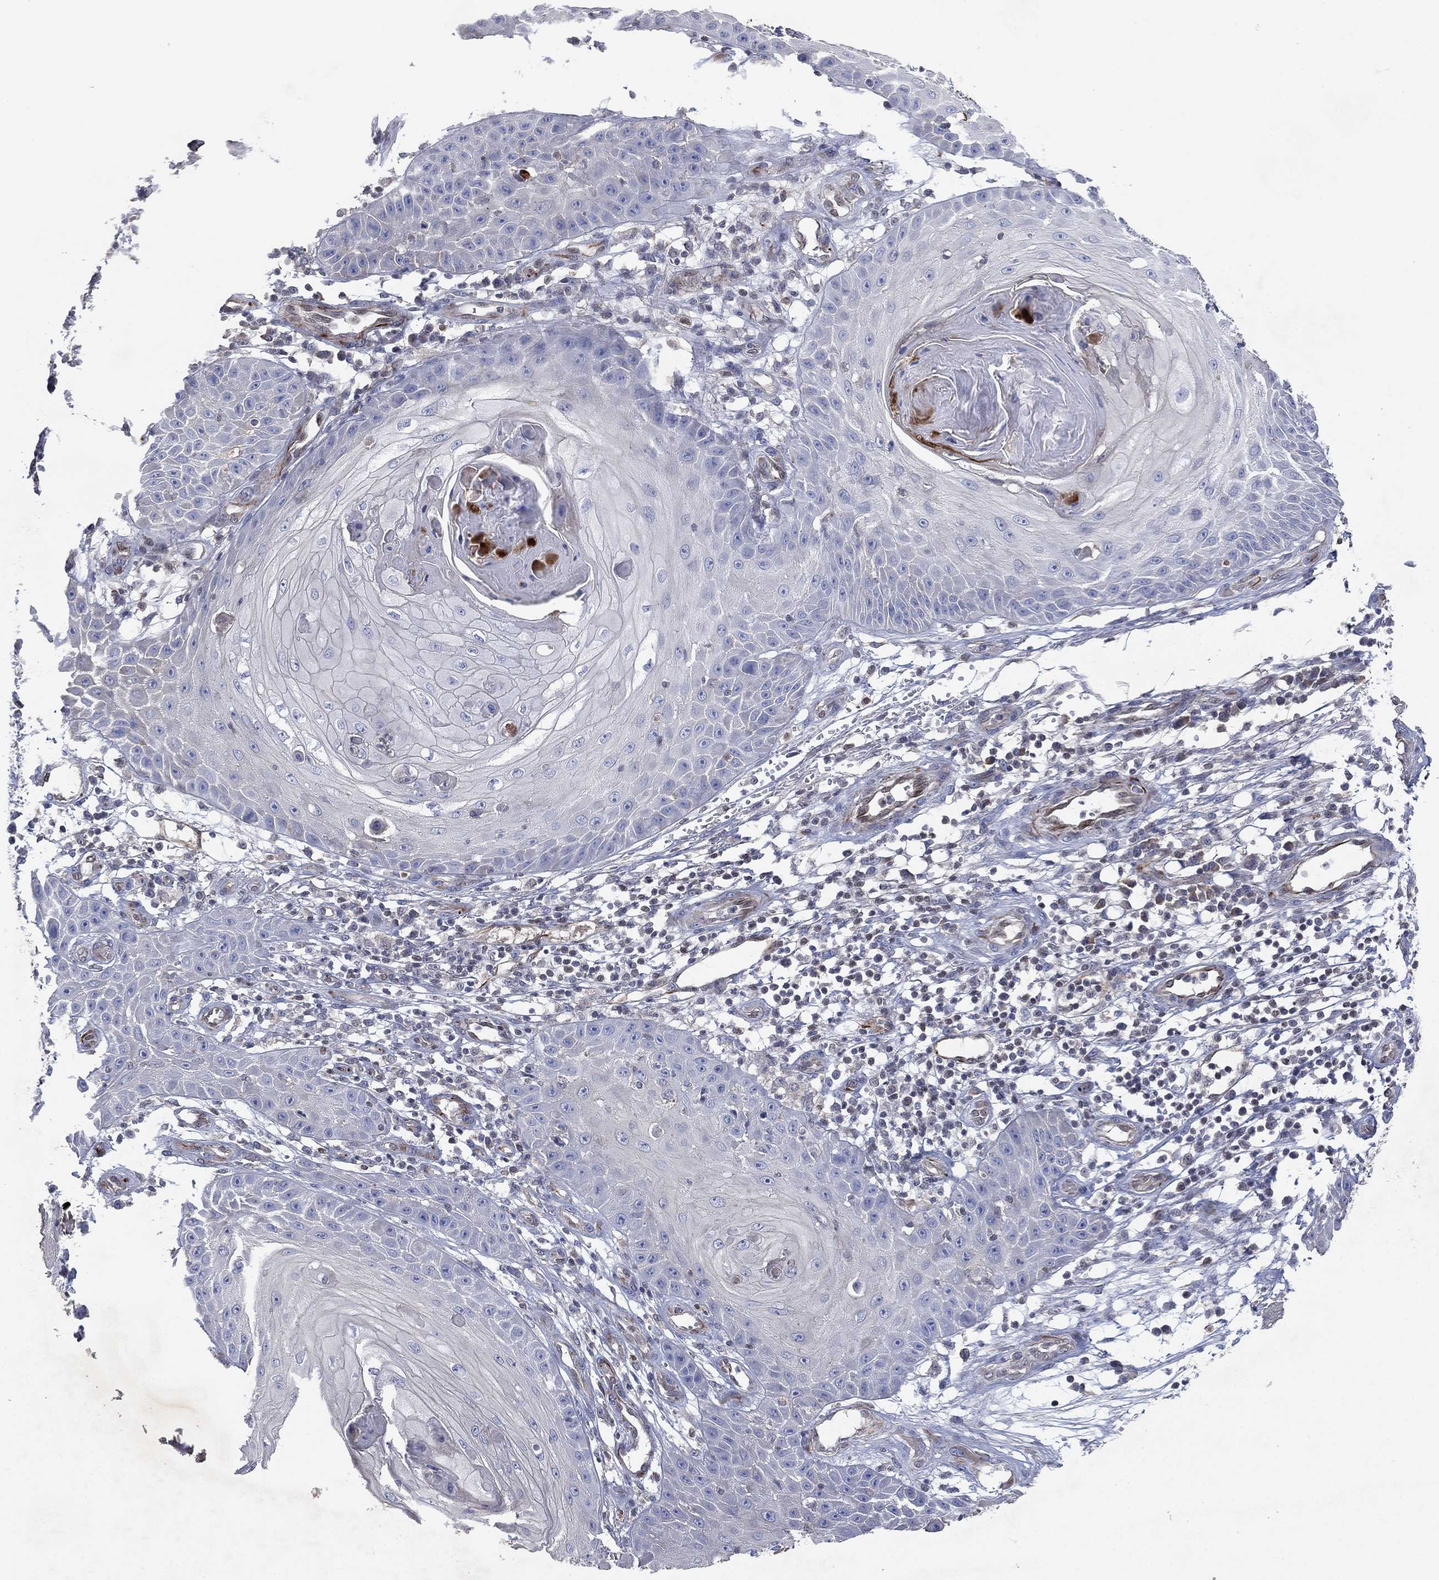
{"staining": {"intensity": "negative", "quantity": "none", "location": "none"}, "tissue": "skin cancer", "cell_type": "Tumor cells", "image_type": "cancer", "snomed": [{"axis": "morphology", "description": "Squamous cell carcinoma, NOS"}, {"axis": "topography", "description": "Skin"}], "caption": "Immunohistochemistry of human skin cancer exhibits no expression in tumor cells.", "gene": "FLI1", "patient": {"sex": "male", "age": 70}}